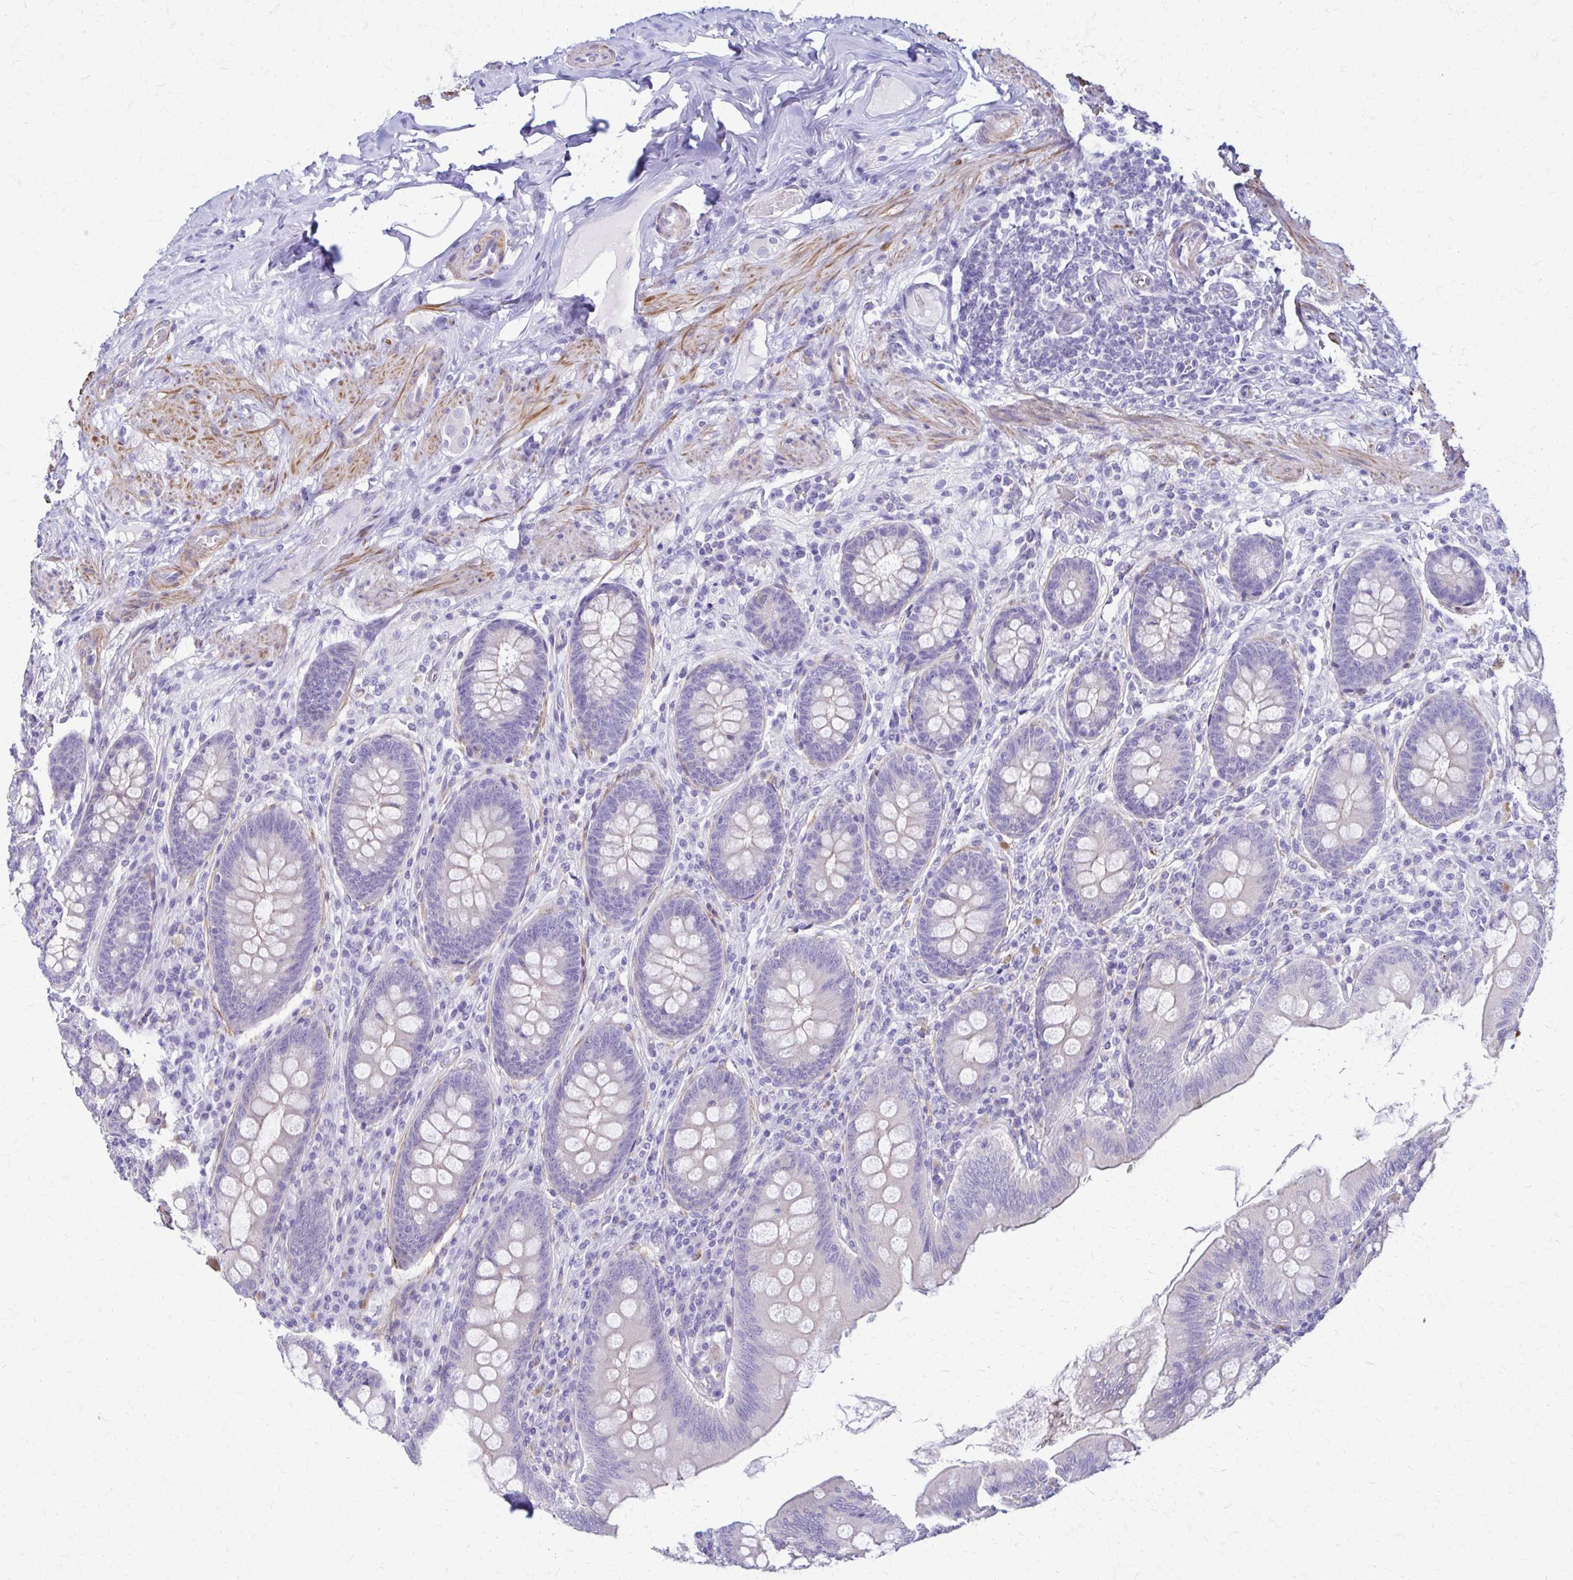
{"staining": {"intensity": "negative", "quantity": "none", "location": "none"}, "tissue": "appendix", "cell_type": "Glandular cells", "image_type": "normal", "snomed": [{"axis": "morphology", "description": "Normal tissue, NOS"}, {"axis": "topography", "description": "Appendix"}], "caption": "A high-resolution image shows immunohistochemistry staining of normal appendix, which exhibits no significant staining in glandular cells.", "gene": "DSP", "patient": {"sex": "male", "age": 71}}